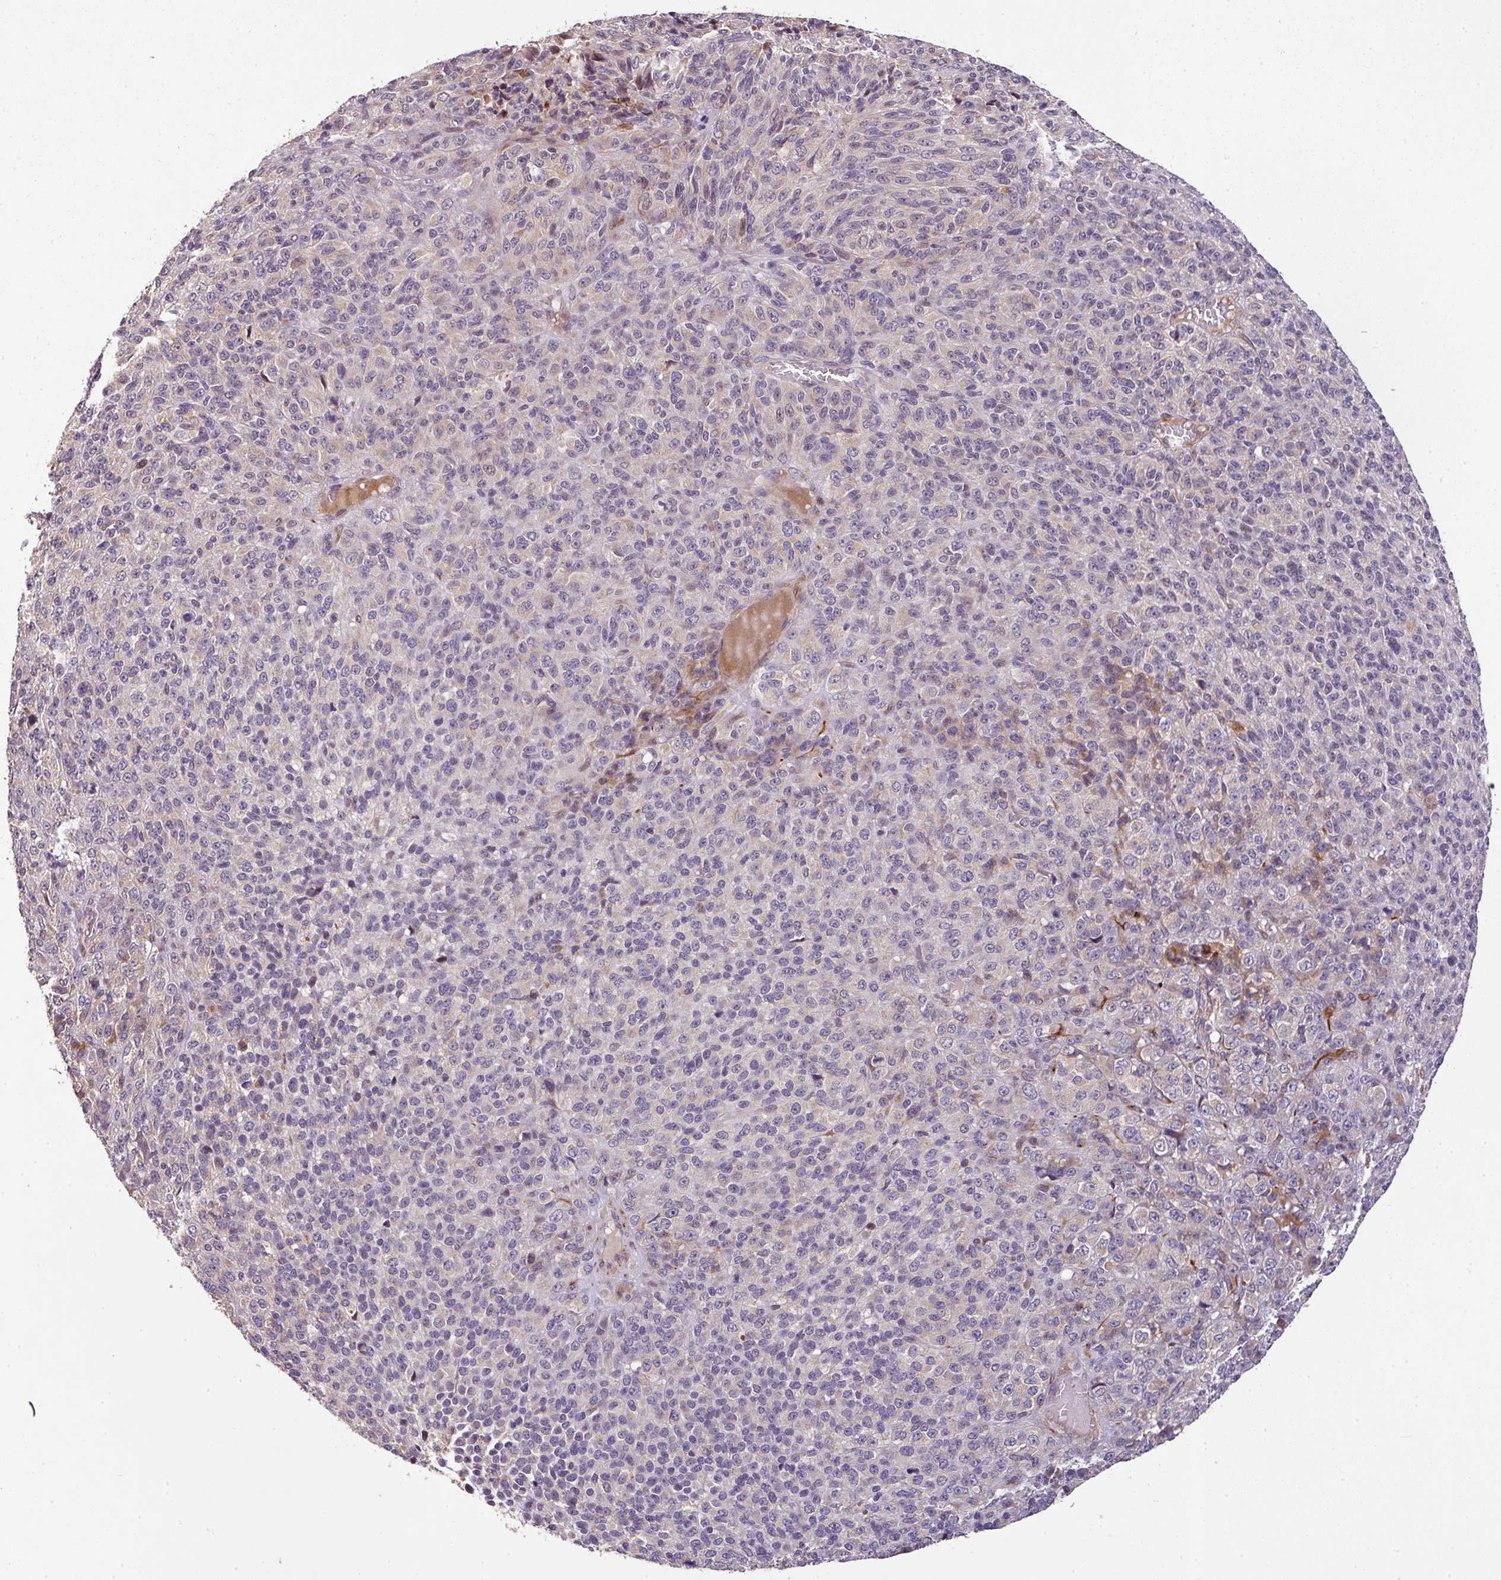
{"staining": {"intensity": "negative", "quantity": "none", "location": "none"}, "tissue": "melanoma", "cell_type": "Tumor cells", "image_type": "cancer", "snomed": [{"axis": "morphology", "description": "Malignant melanoma, Metastatic site"}, {"axis": "topography", "description": "Brain"}], "caption": "This is an immunohistochemistry (IHC) micrograph of human malignant melanoma (metastatic site). There is no staining in tumor cells.", "gene": "SPCS3", "patient": {"sex": "female", "age": 56}}